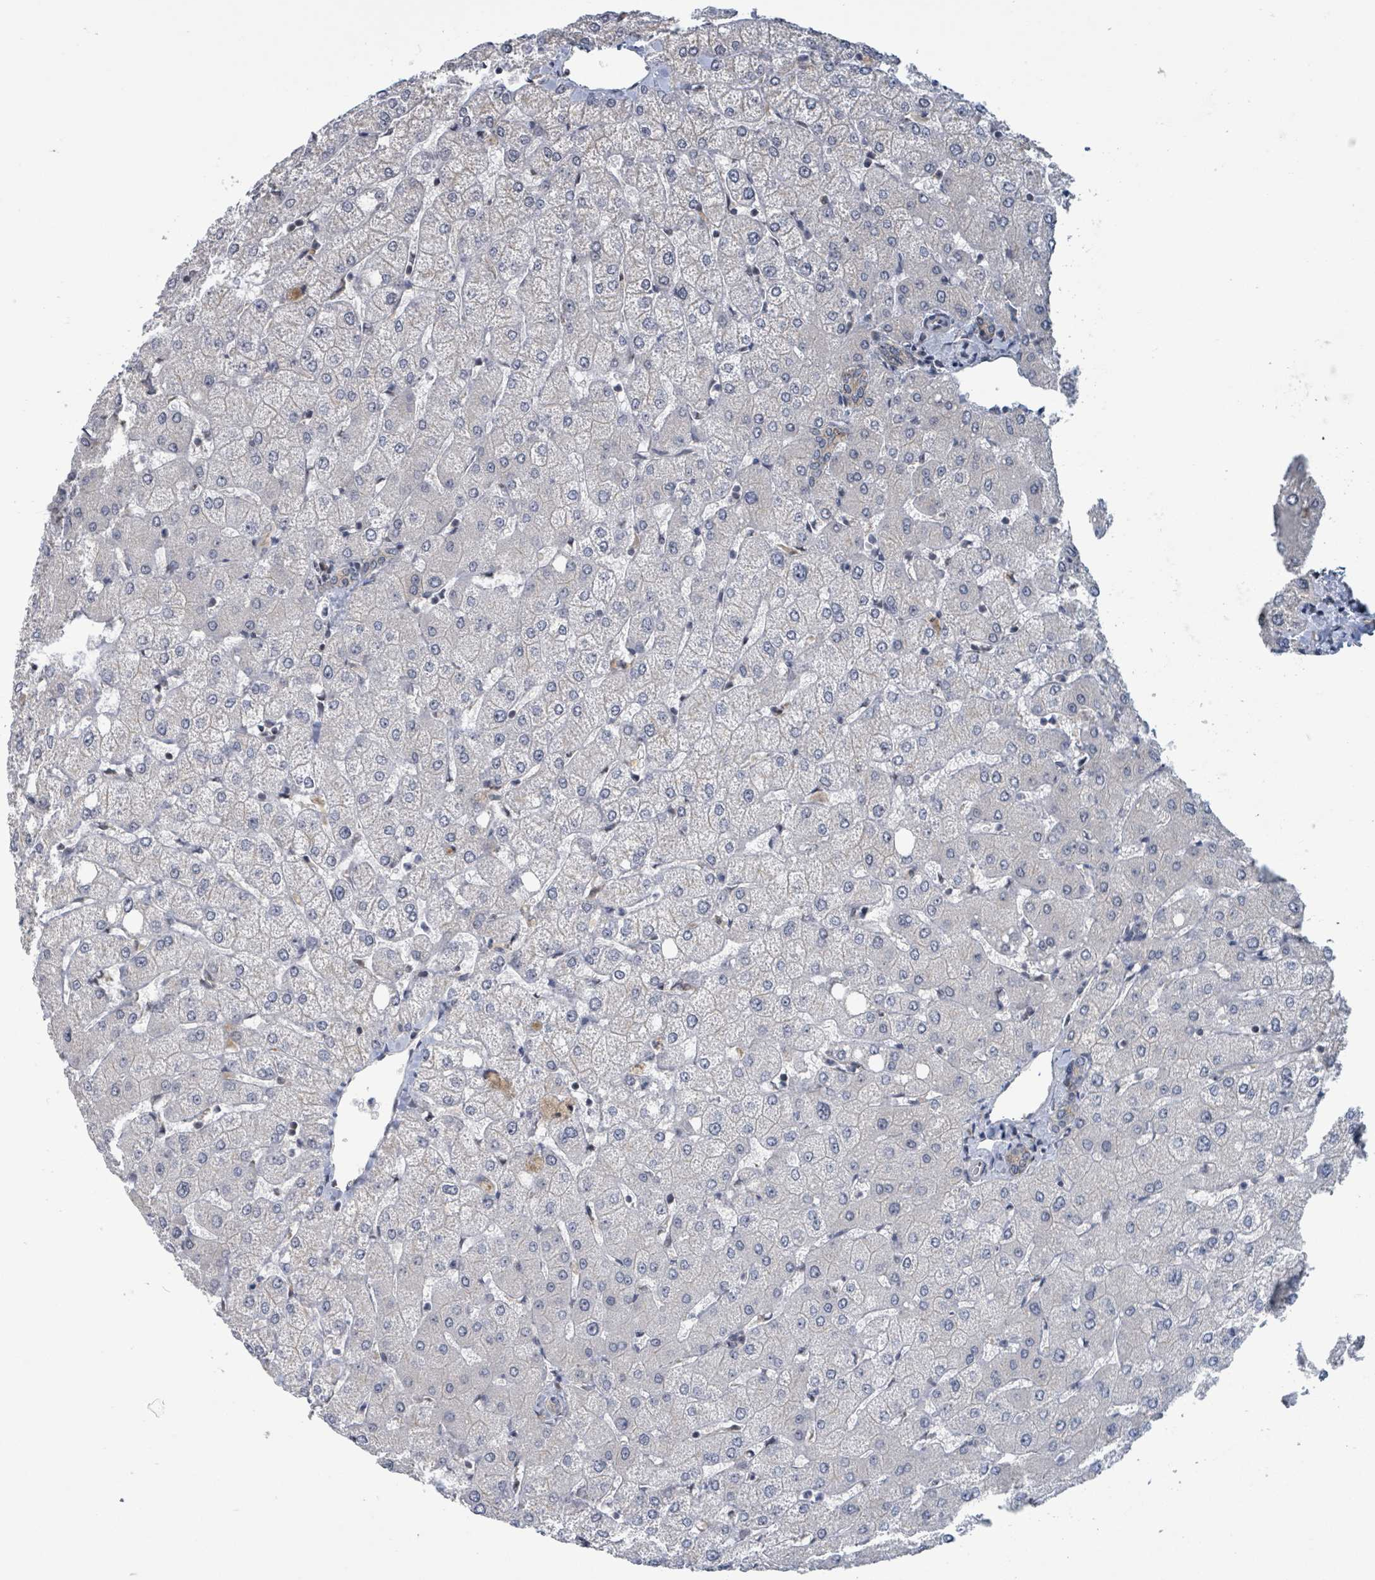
{"staining": {"intensity": "negative", "quantity": "none", "location": "none"}, "tissue": "liver", "cell_type": "Cholangiocytes", "image_type": "normal", "snomed": [{"axis": "morphology", "description": "Normal tissue, NOS"}, {"axis": "topography", "description": "Liver"}], "caption": "This is a micrograph of immunohistochemistry (IHC) staining of normal liver, which shows no positivity in cholangiocytes. The staining was performed using DAB to visualize the protein expression in brown, while the nuclei were stained in blue with hematoxylin (Magnification: 20x).", "gene": "ZBTB14", "patient": {"sex": "female", "age": 54}}